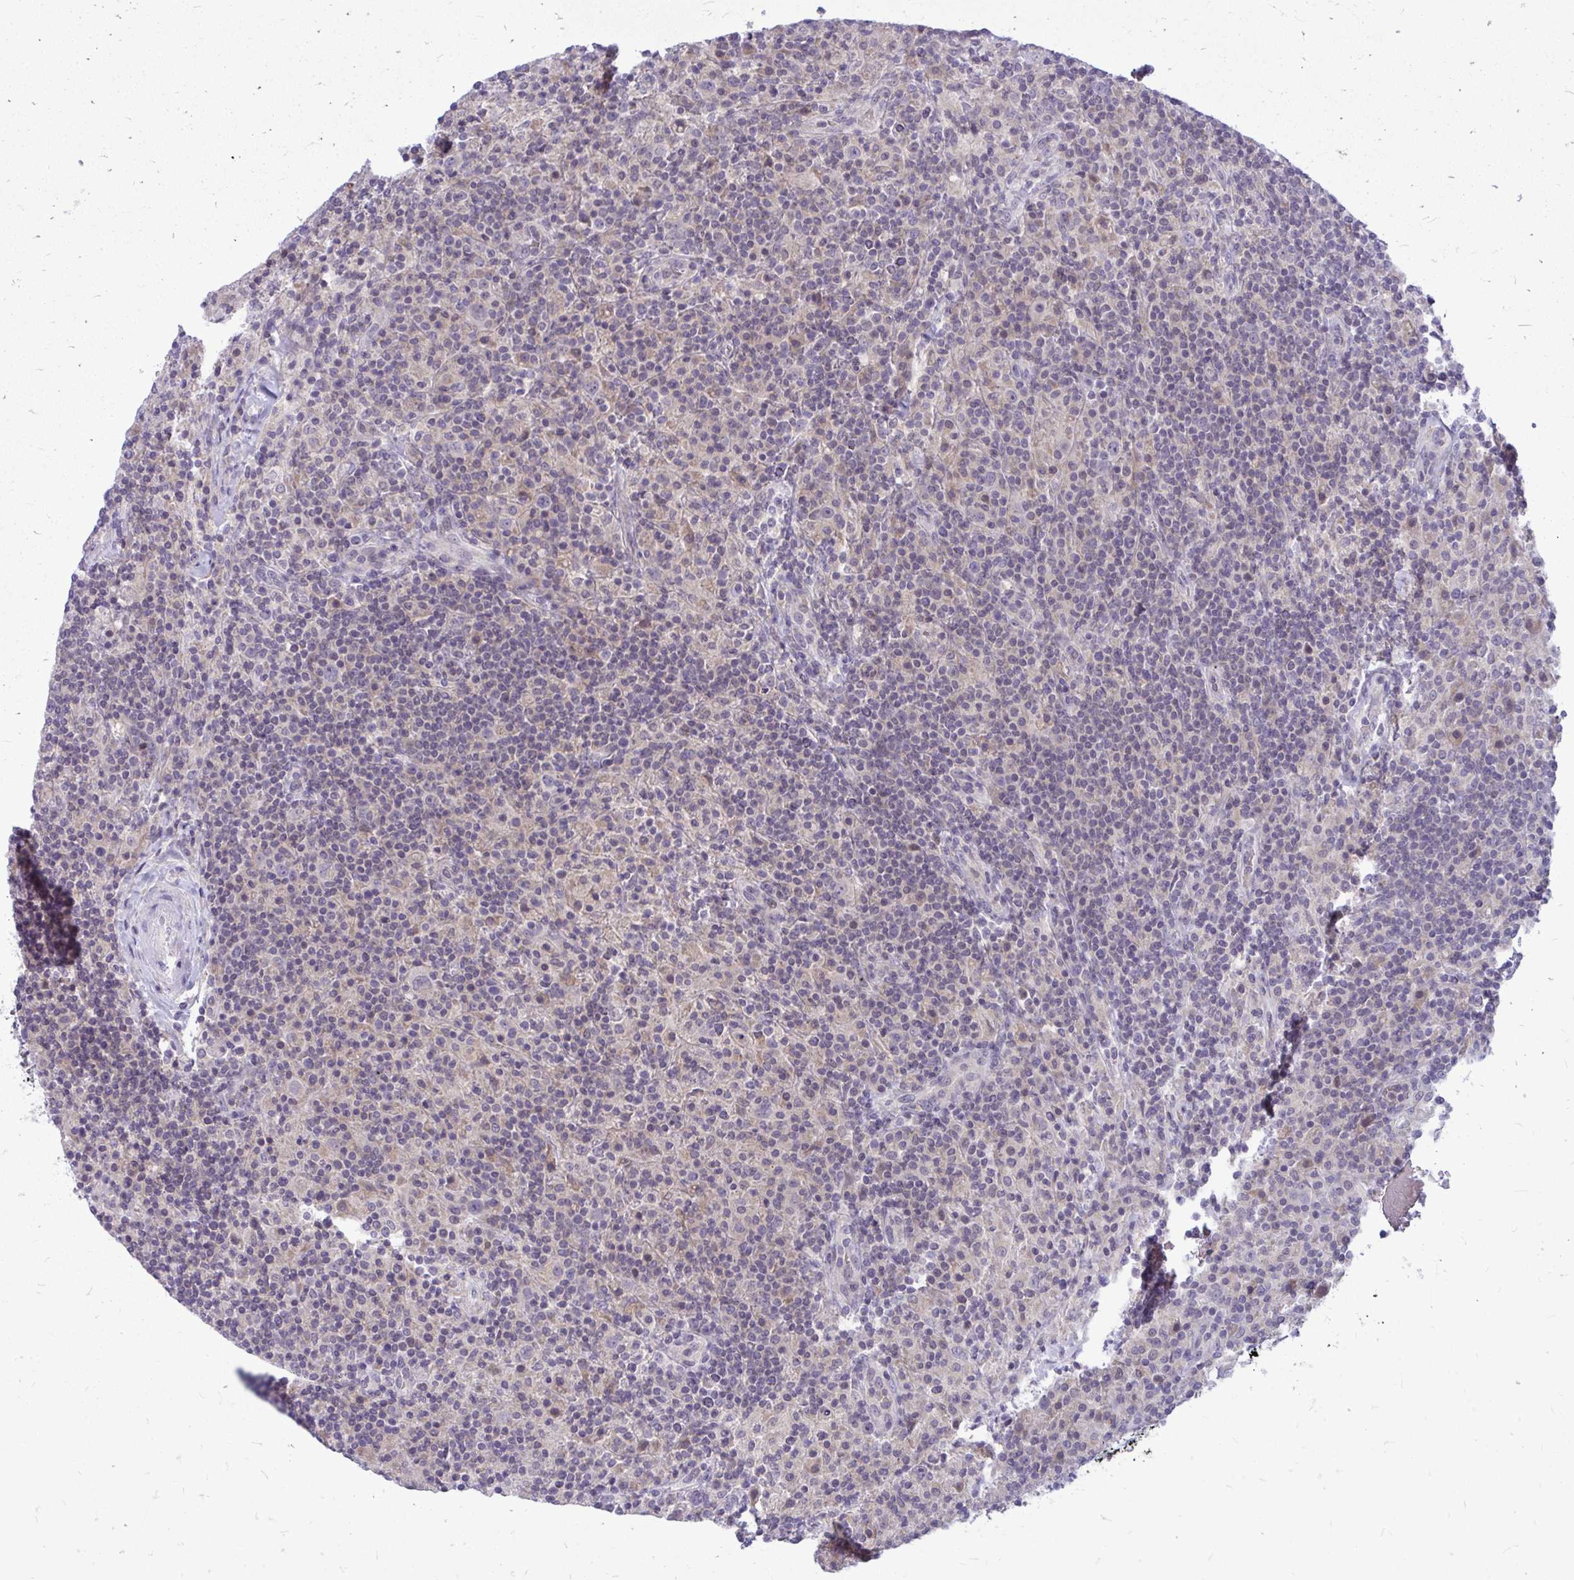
{"staining": {"intensity": "negative", "quantity": "none", "location": "none"}, "tissue": "lymphoma", "cell_type": "Tumor cells", "image_type": "cancer", "snomed": [{"axis": "morphology", "description": "Hodgkin's disease, NOS"}, {"axis": "topography", "description": "Lymph node"}], "caption": "IHC of Hodgkin's disease exhibits no expression in tumor cells.", "gene": "ZSCAN25", "patient": {"sex": "male", "age": 70}}